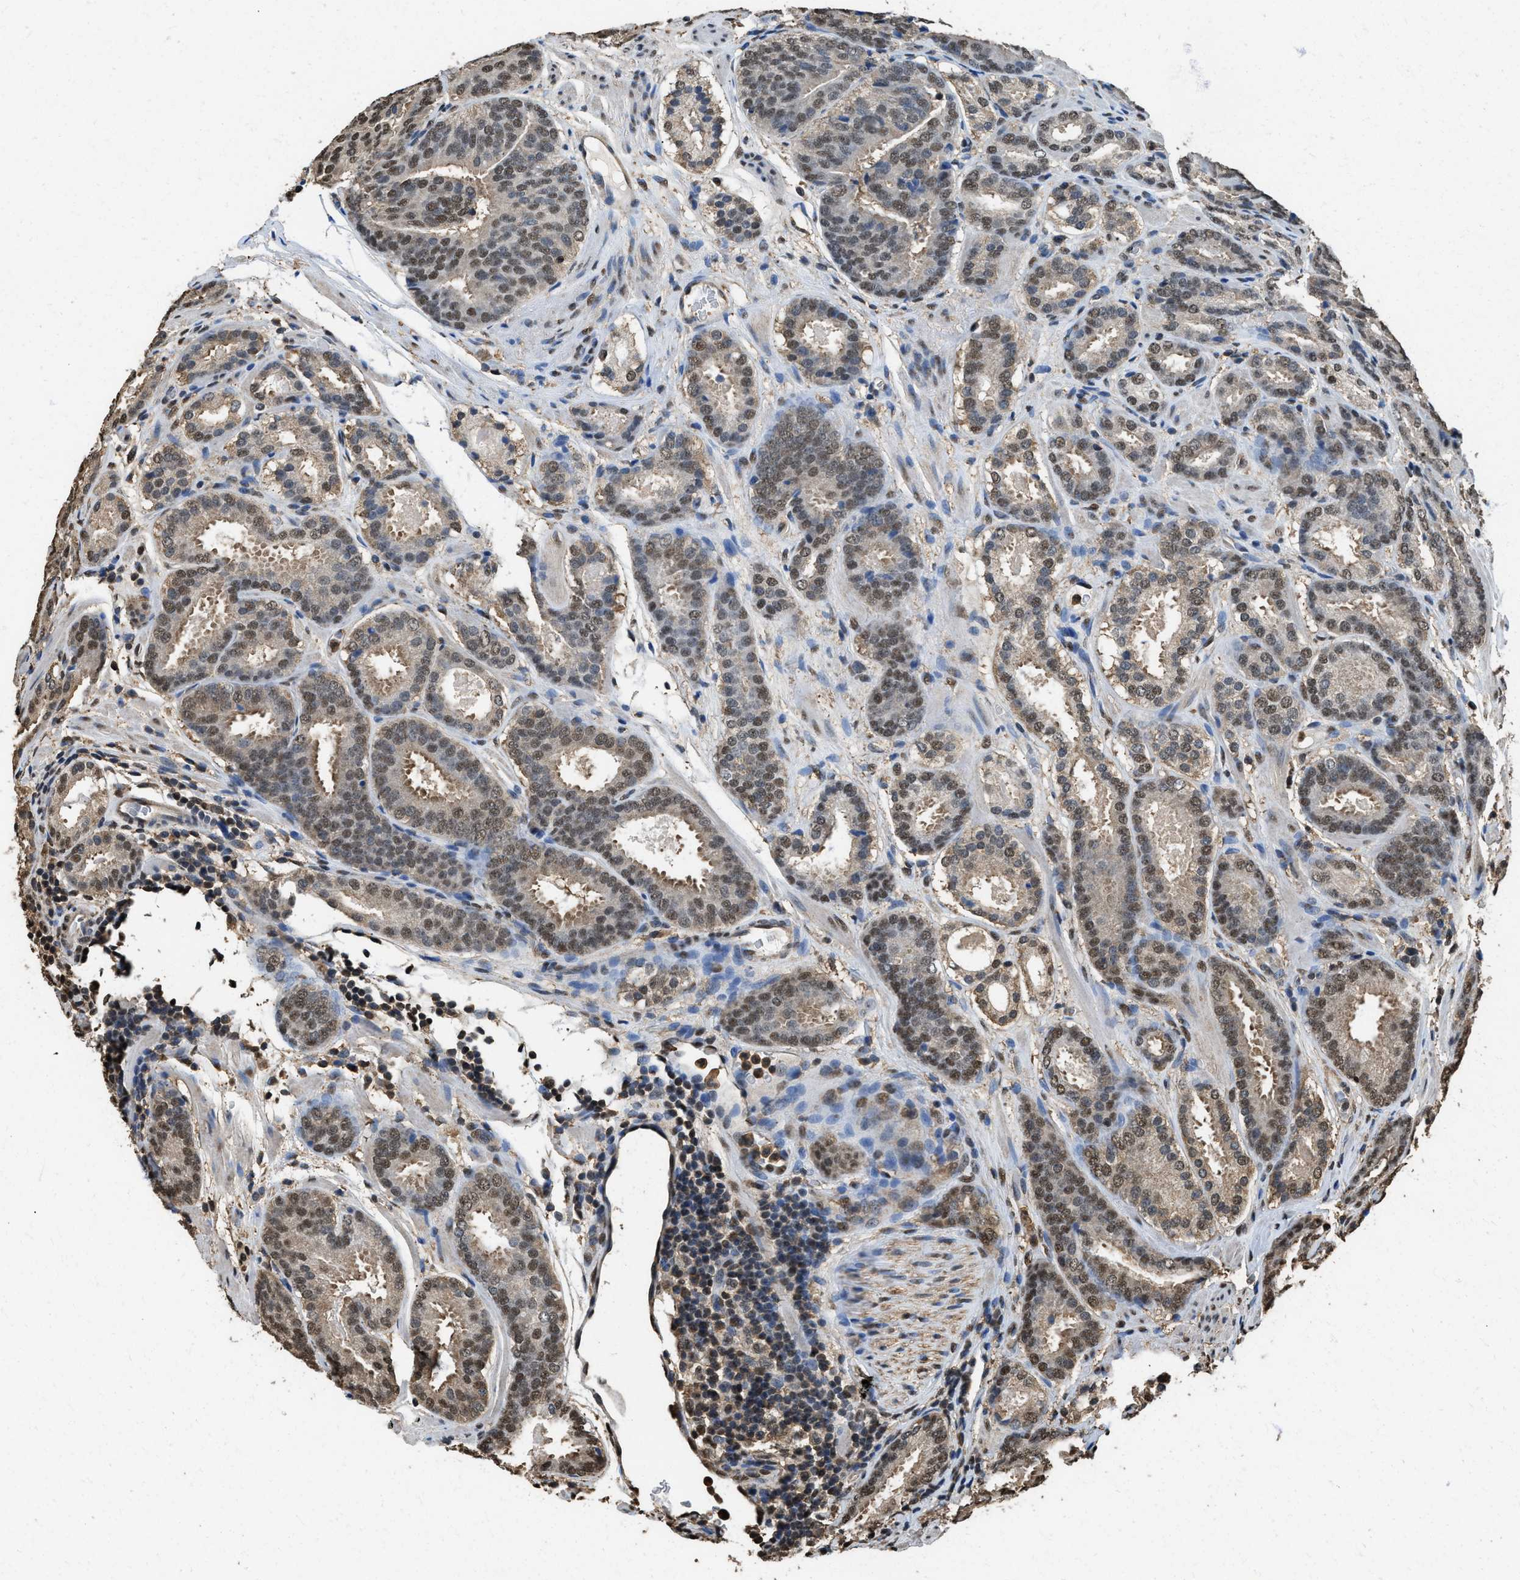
{"staining": {"intensity": "moderate", "quantity": ">75%", "location": "cytoplasmic/membranous,nuclear"}, "tissue": "prostate cancer", "cell_type": "Tumor cells", "image_type": "cancer", "snomed": [{"axis": "morphology", "description": "Adenocarcinoma, Low grade"}, {"axis": "topography", "description": "Prostate"}], "caption": "Immunohistochemical staining of human low-grade adenocarcinoma (prostate) reveals medium levels of moderate cytoplasmic/membranous and nuclear protein expression in approximately >75% of tumor cells.", "gene": "GAPDH", "patient": {"sex": "male", "age": 69}}